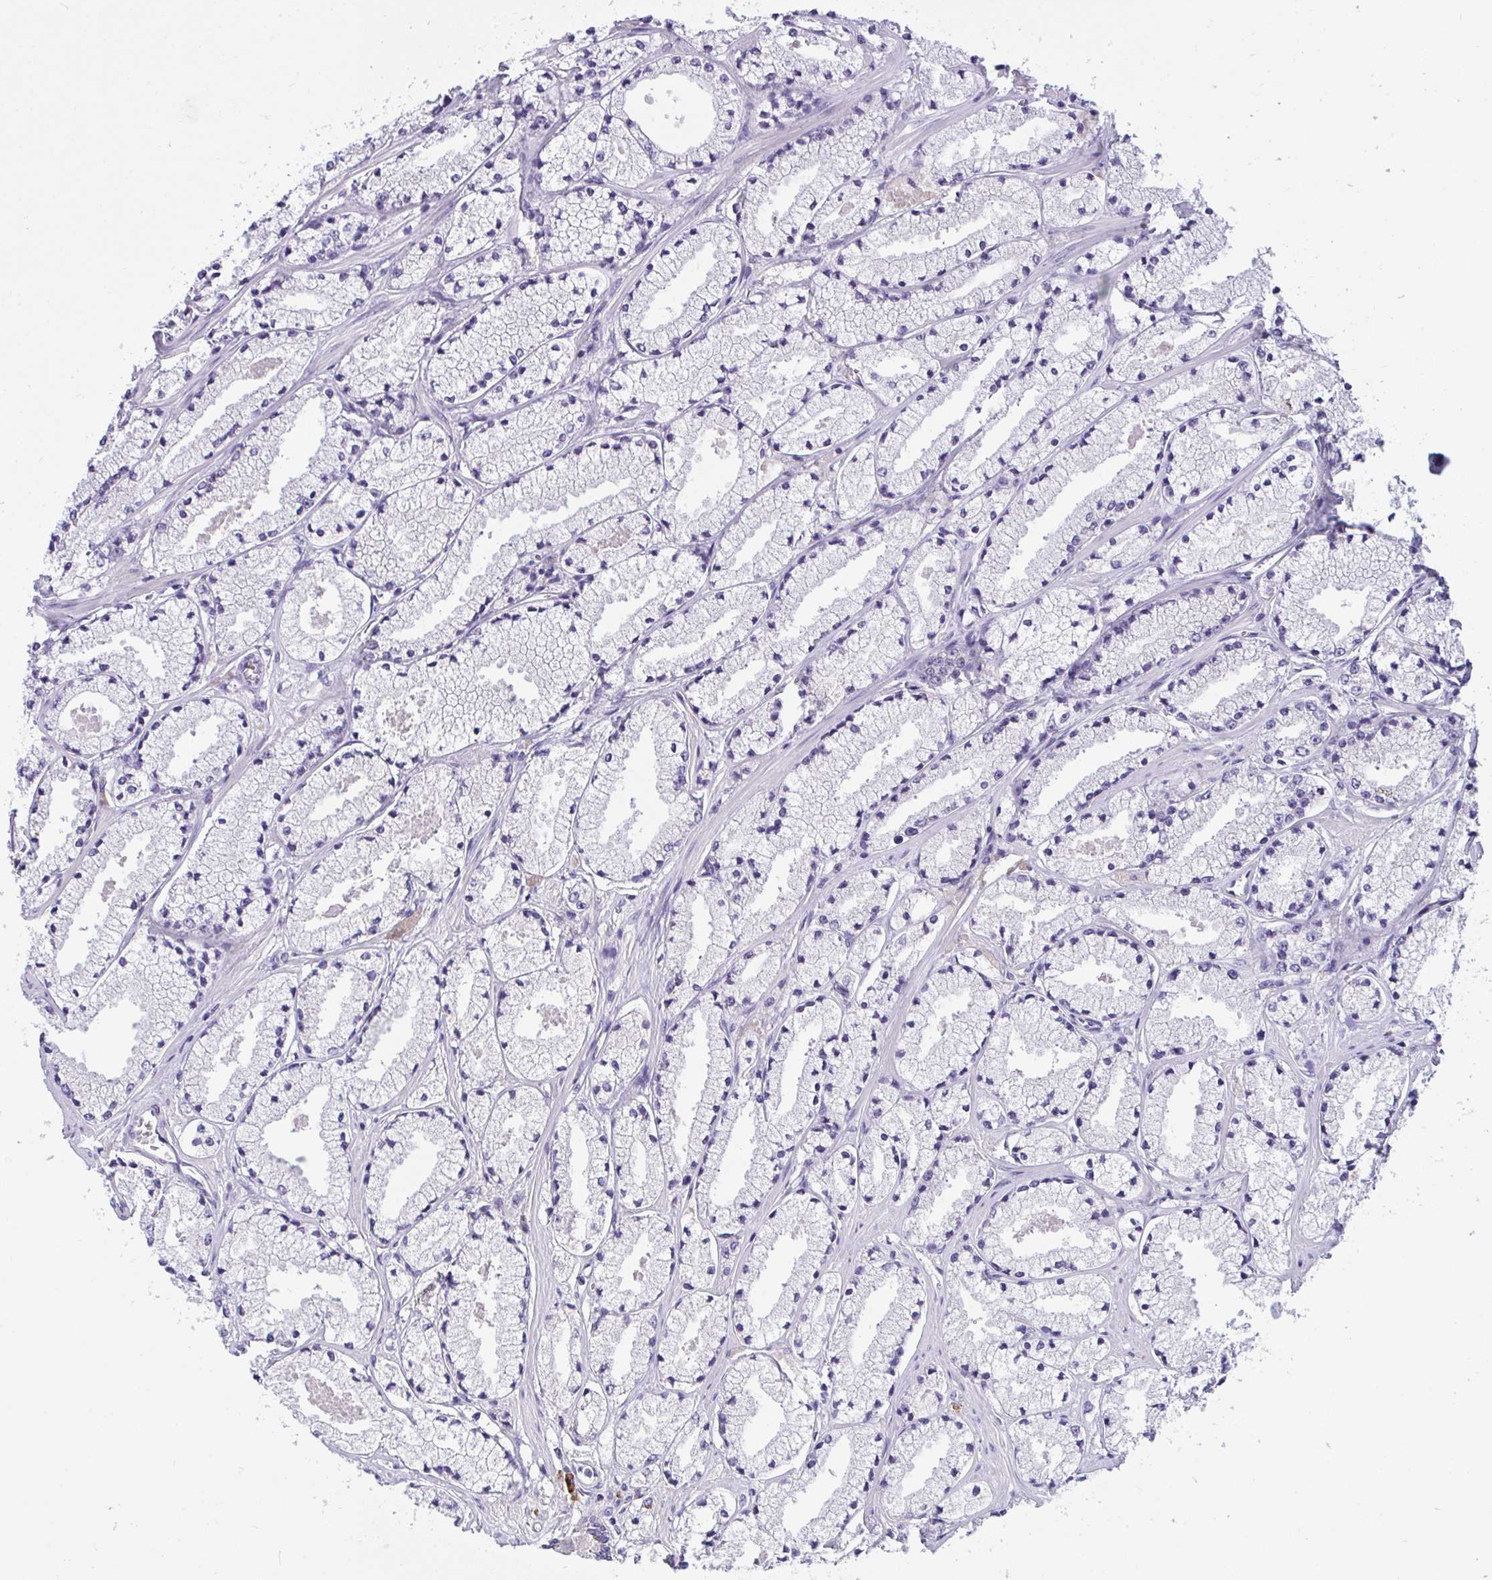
{"staining": {"intensity": "negative", "quantity": "none", "location": "none"}, "tissue": "prostate cancer", "cell_type": "Tumor cells", "image_type": "cancer", "snomed": [{"axis": "morphology", "description": "Adenocarcinoma, High grade"}, {"axis": "topography", "description": "Prostate"}], "caption": "Micrograph shows no significant protein staining in tumor cells of prostate adenocarcinoma (high-grade).", "gene": "SEMA6B", "patient": {"sex": "male", "age": 63}}